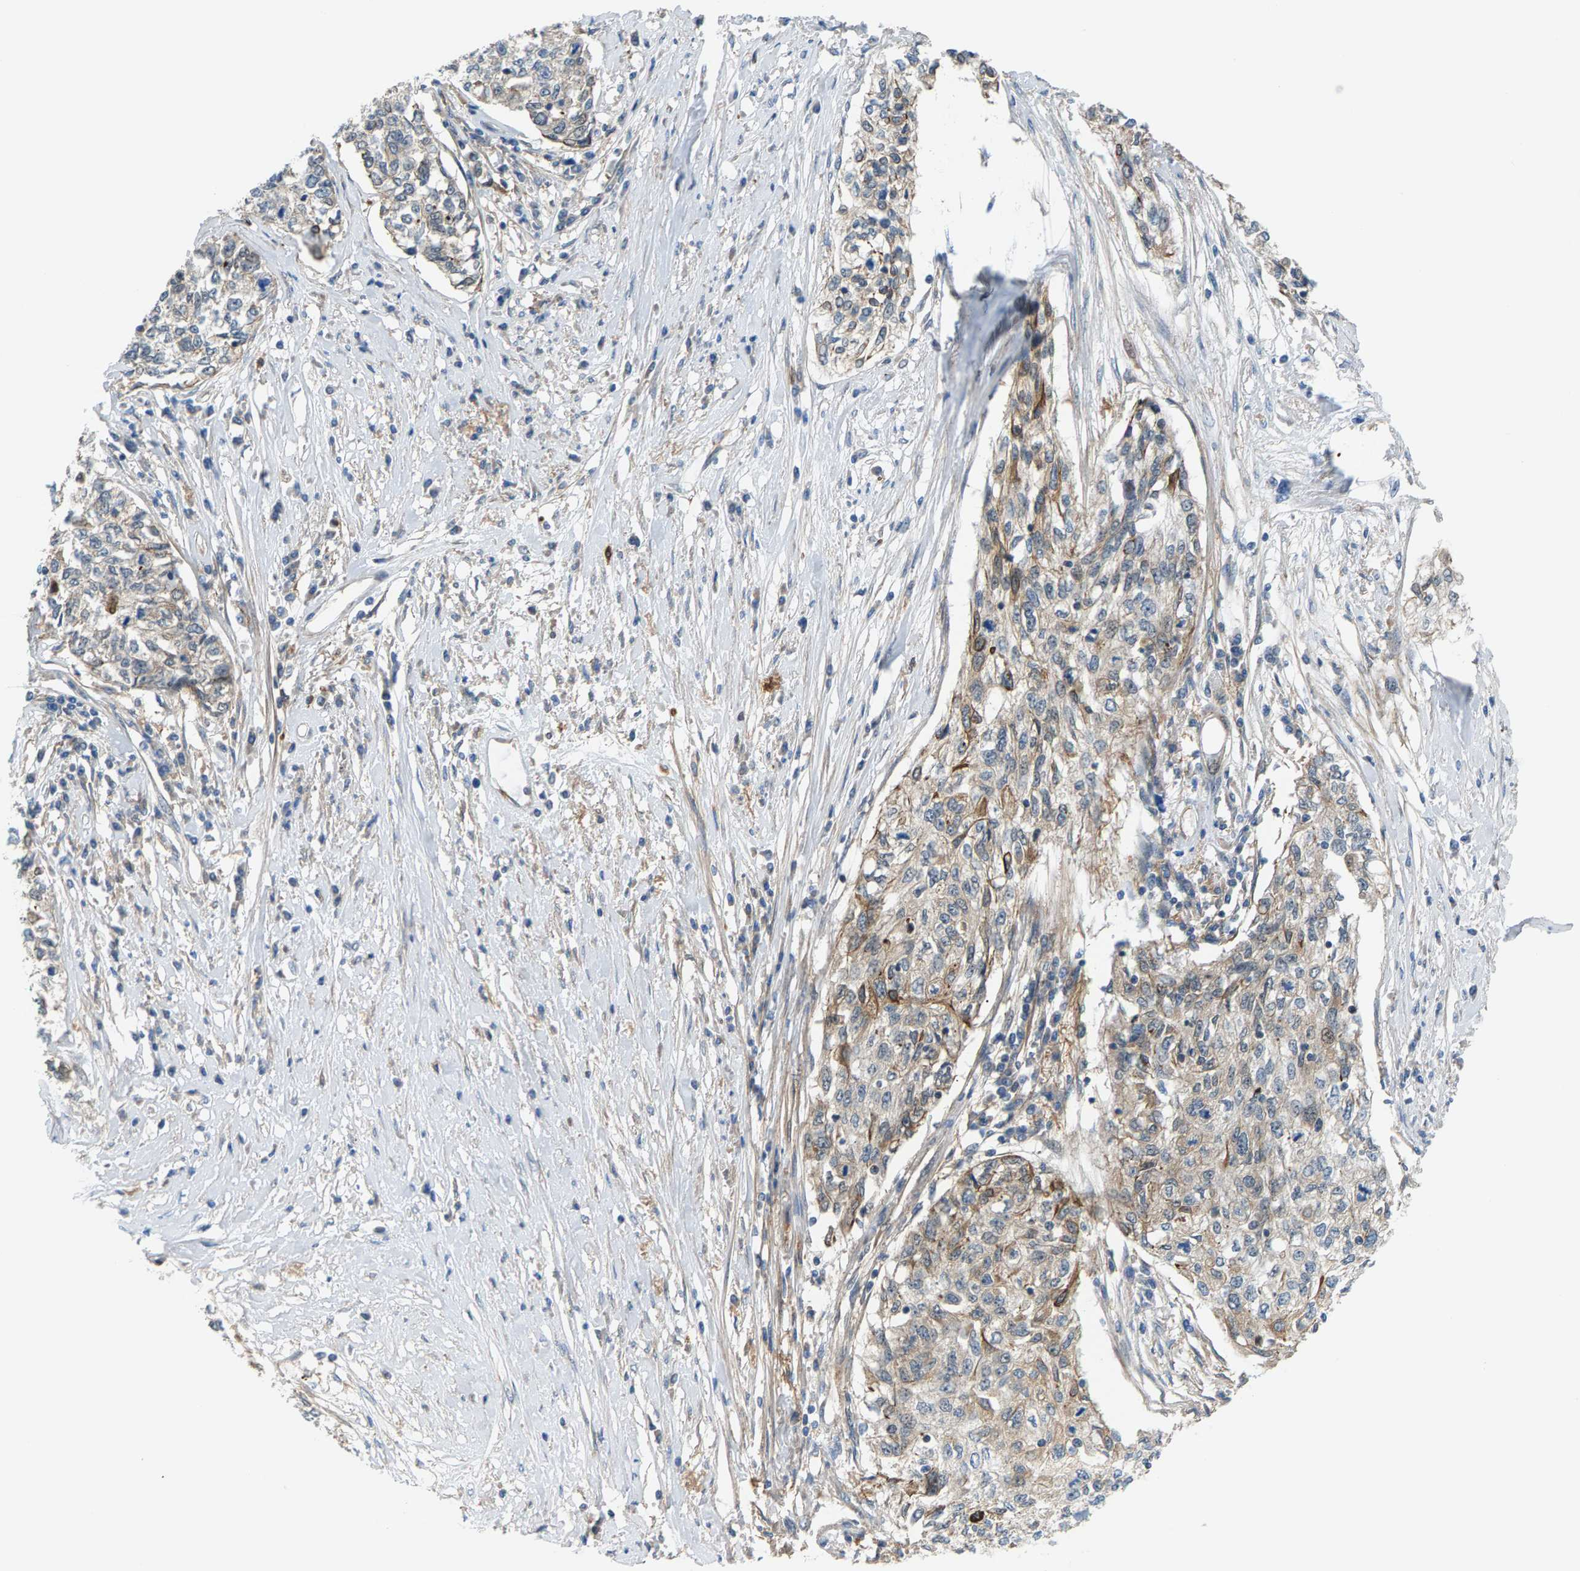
{"staining": {"intensity": "moderate", "quantity": "25%-75%", "location": "cytoplasmic/membranous"}, "tissue": "cervical cancer", "cell_type": "Tumor cells", "image_type": "cancer", "snomed": [{"axis": "morphology", "description": "Squamous cell carcinoma, NOS"}, {"axis": "topography", "description": "Cervix"}], "caption": "Immunohistochemical staining of squamous cell carcinoma (cervical) displays moderate cytoplasmic/membranous protein positivity in approximately 25%-75% of tumor cells.", "gene": "PDCL", "patient": {"sex": "female", "age": 57}}